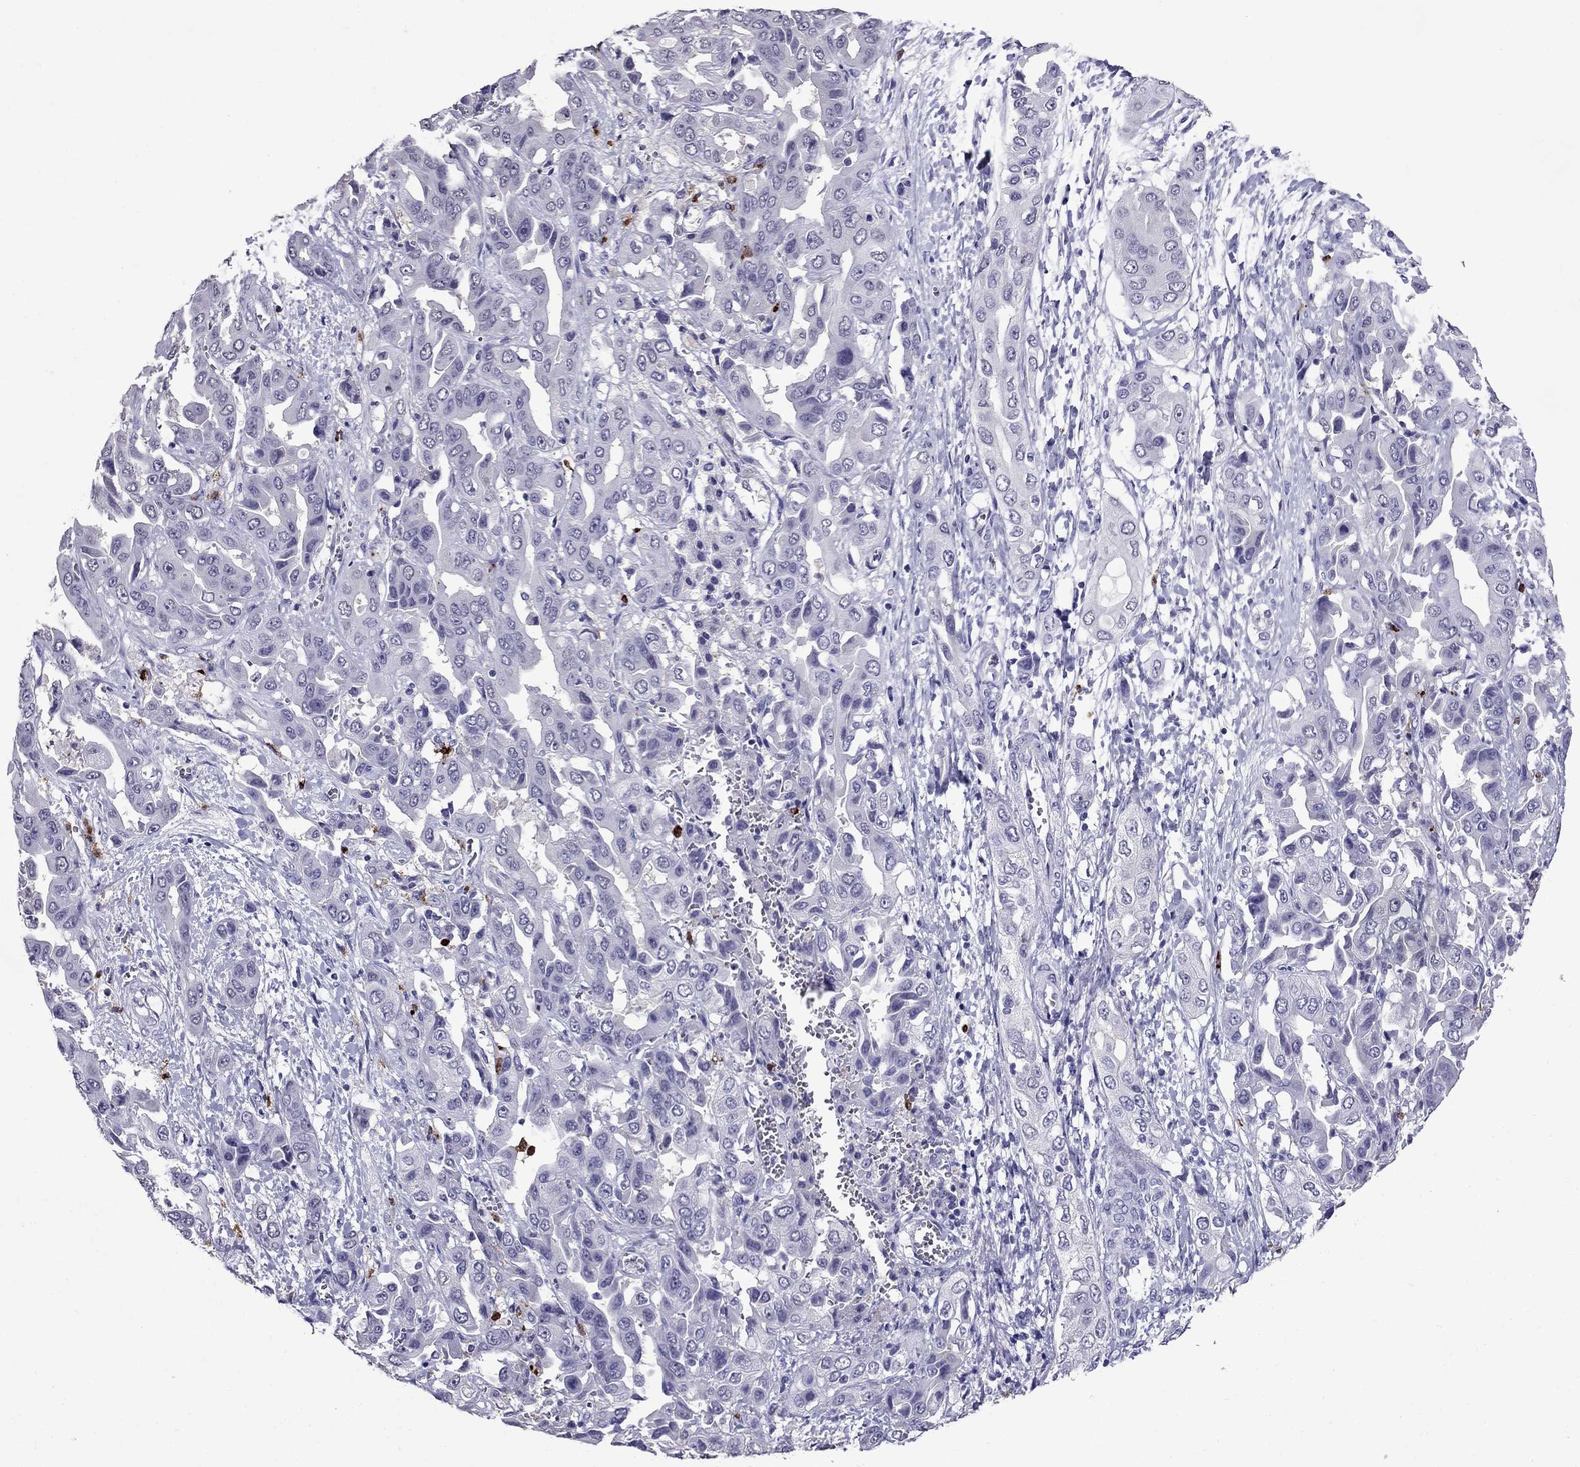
{"staining": {"intensity": "negative", "quantity": "none", "location": "none"}, "tissue": "liver cancer", "cell_type": "Tumor cells", "image_type": "cancer", "snomed": [{"axis": "morphology", "description": "Cholangiocarcinoma"}, {"axis": "topography", "description": "Liver"}], "caption": "A photomicrograph of human liver cholangiocarcinoma is negative for staining in tumor cells.", "gene": "OLFM4", "patient": {"sex": "female", "age": 52}}